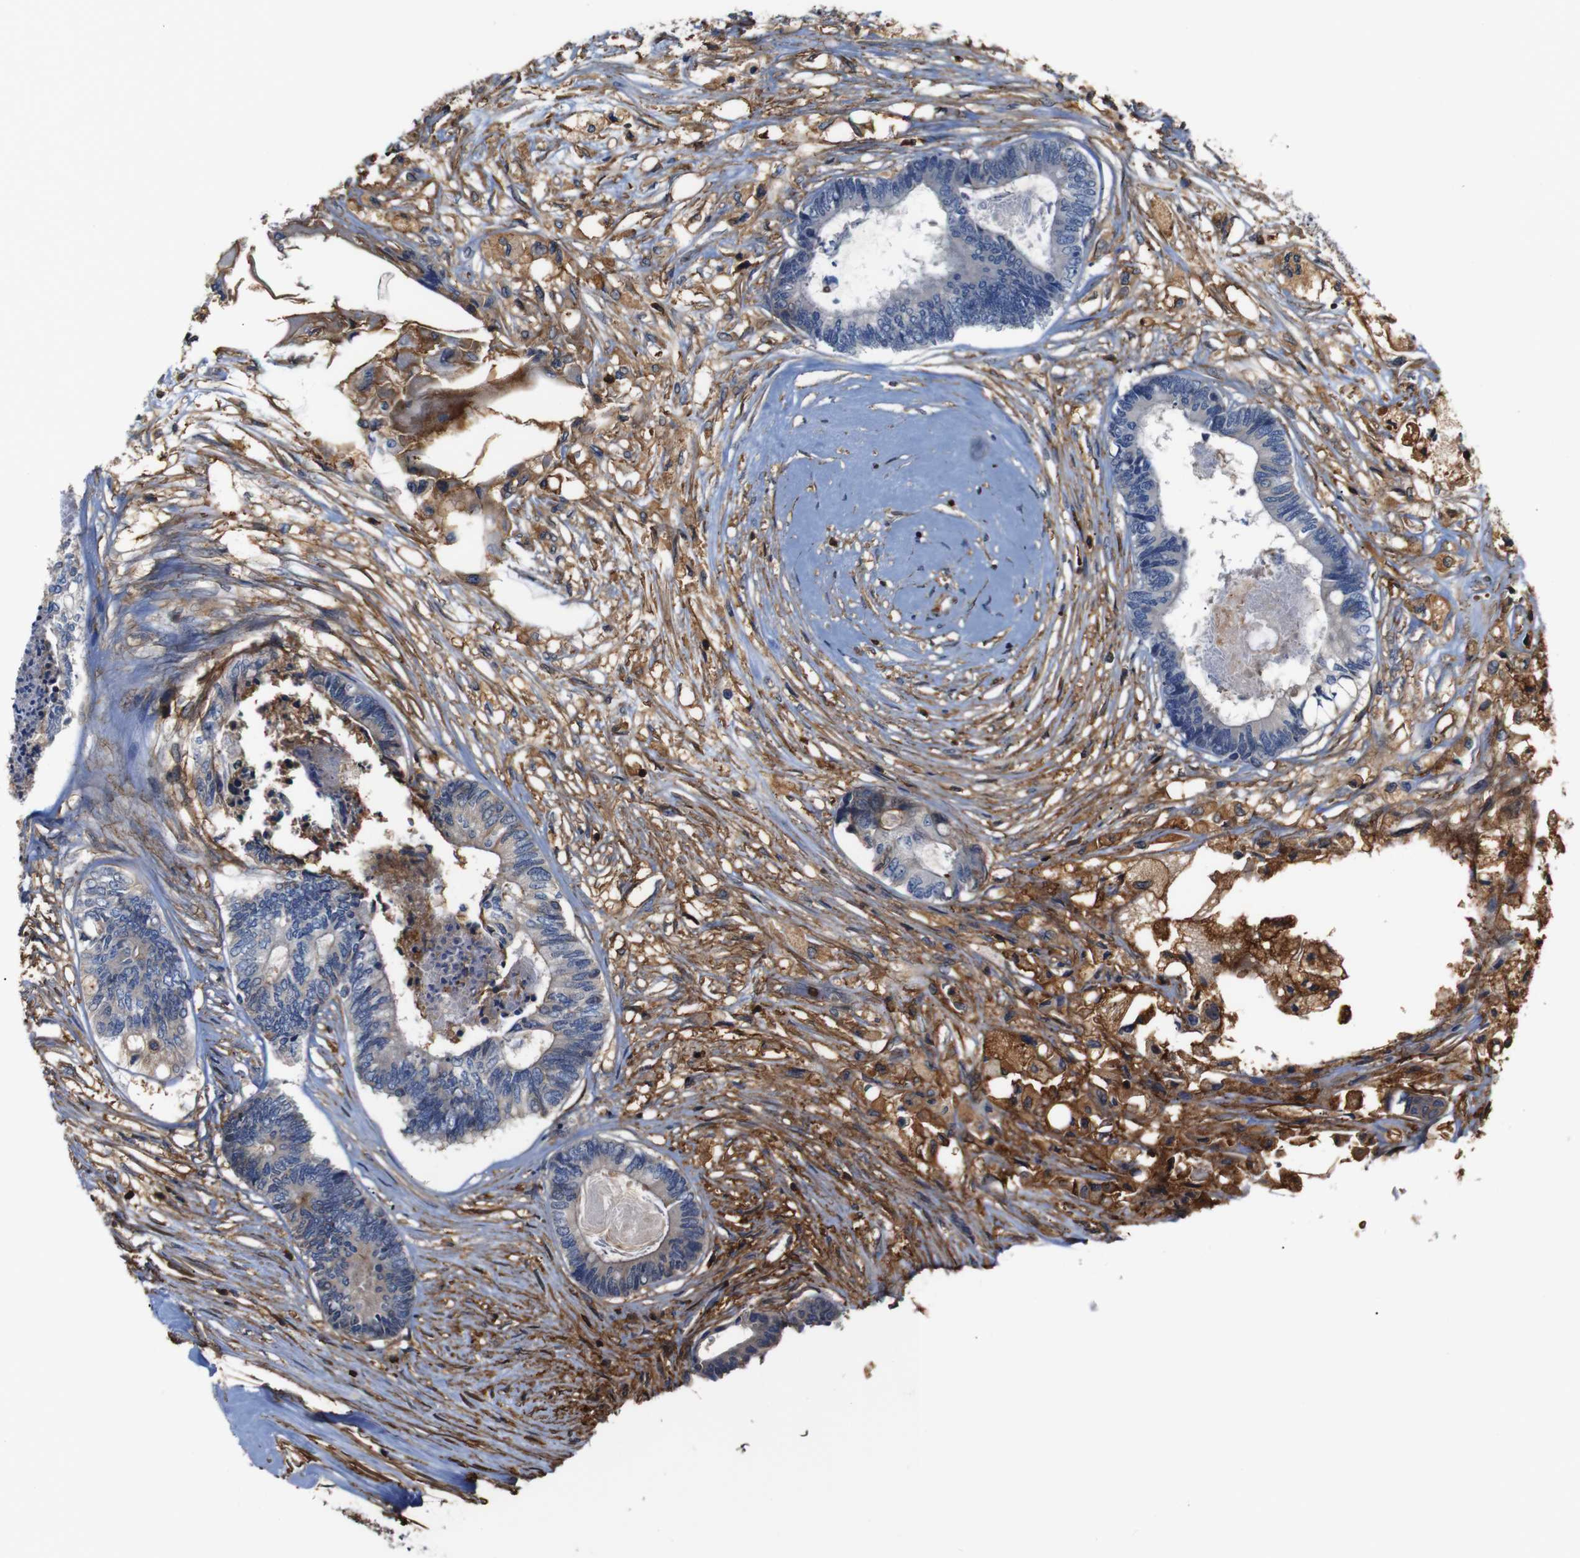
{"staining": {"intensity": "negative", "quantity": "none", "location": "none"}, "tissue": "colorectal cancer", "cell_type": "Tumor cells", "image_type": "cancer", "snomed": [{"axis": "morphology", "description": "Adenocarcinoma, NOS"}, {"axis": "topography", "description": "Rectum"}], "caption": "DAB immunohistochemical staining of human colorectal cancer (adenocarcinoma) demonstrates no significant staining in tumor cells.", "gene": "PI4KA", "patient": {"sex": "male", "age": 63}}